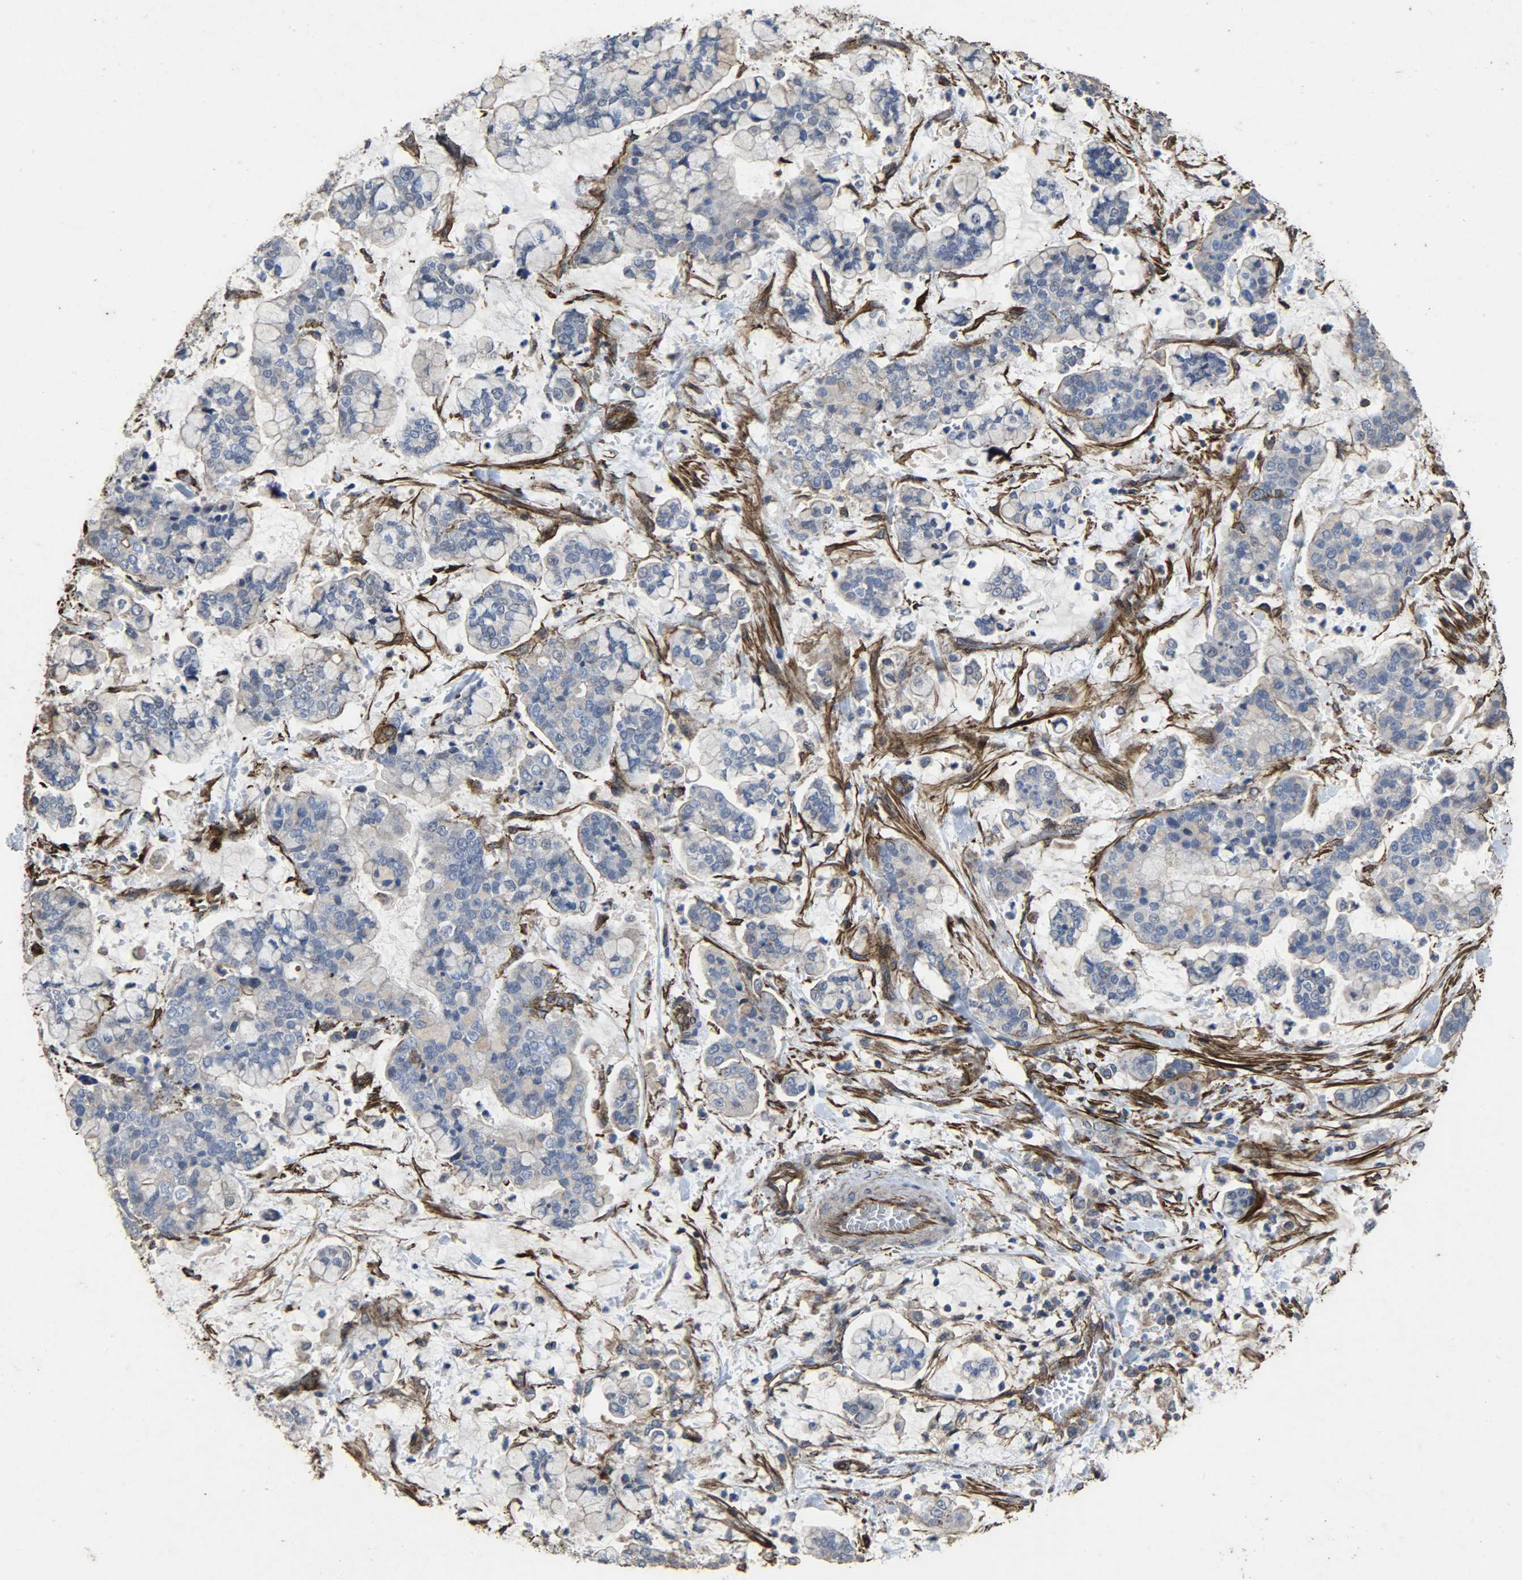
{"staining": {"intensity": "negative", "quantity": "none", "location": "none"}, "tissue": "stomach cancer", "cell_type": "Tumor cells", "image_type": "cancer", "snomed": [{"axis": "morphology", "description": "Normal tissue, NOS"}, {"axis": "morphology", "description": "Adenocarcinoma, NOS"}, {"axis": "topography", "description": "Stomach, upper"}, {"axis": "topography", "description": "Stomach"}], "caption": "A high-resolution image shows immunohistochemistry (IHC) staining of stomach adenocarcinoma, which exhibits no significant staining in tumor cells. (DAB (3,3'-diaminobenzidine) immunohistochemistry (IHC) with hematoxylin counter stain).", "gene": "TPM4", "patient": {"sex": "male", "age": 76}}